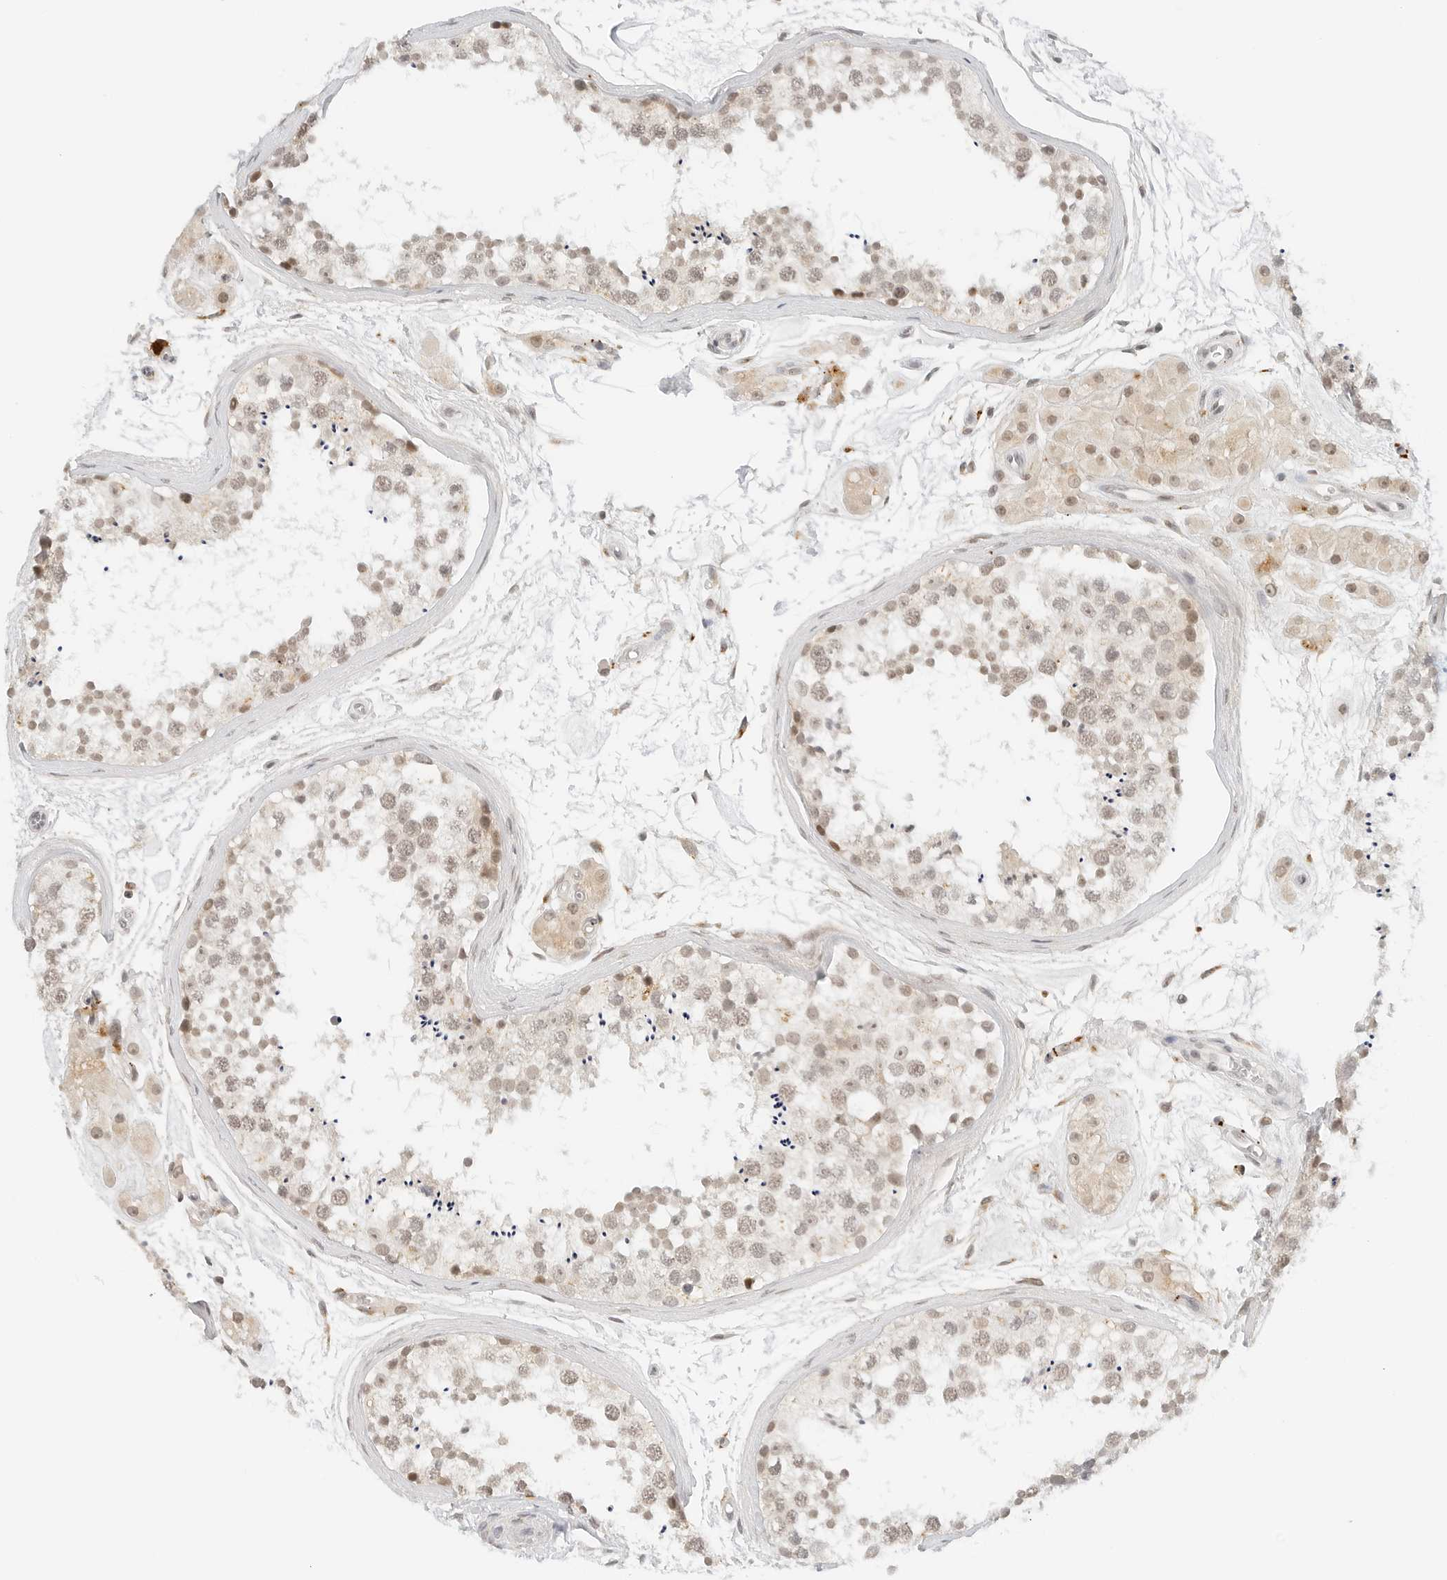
{"staining": {"intensity": "weak", "quantity": "25%-75%", "location": "nuclear"}, "tissue": "testis", "cell_type": "Cells in seminiferous ducts", "image_type": "normal", "snomed": [{"axis": "morphology", "description": "Normal tissue, NOS"}, {"axis": "topography", "description": "Testis"}], "caption": "A micrograph of testis stained for a protein reveals weak nuclear brown staining in cells in seminiferous ducts.", "gene": "NEO1", "patient": {"sex": "male", "age": 56}}